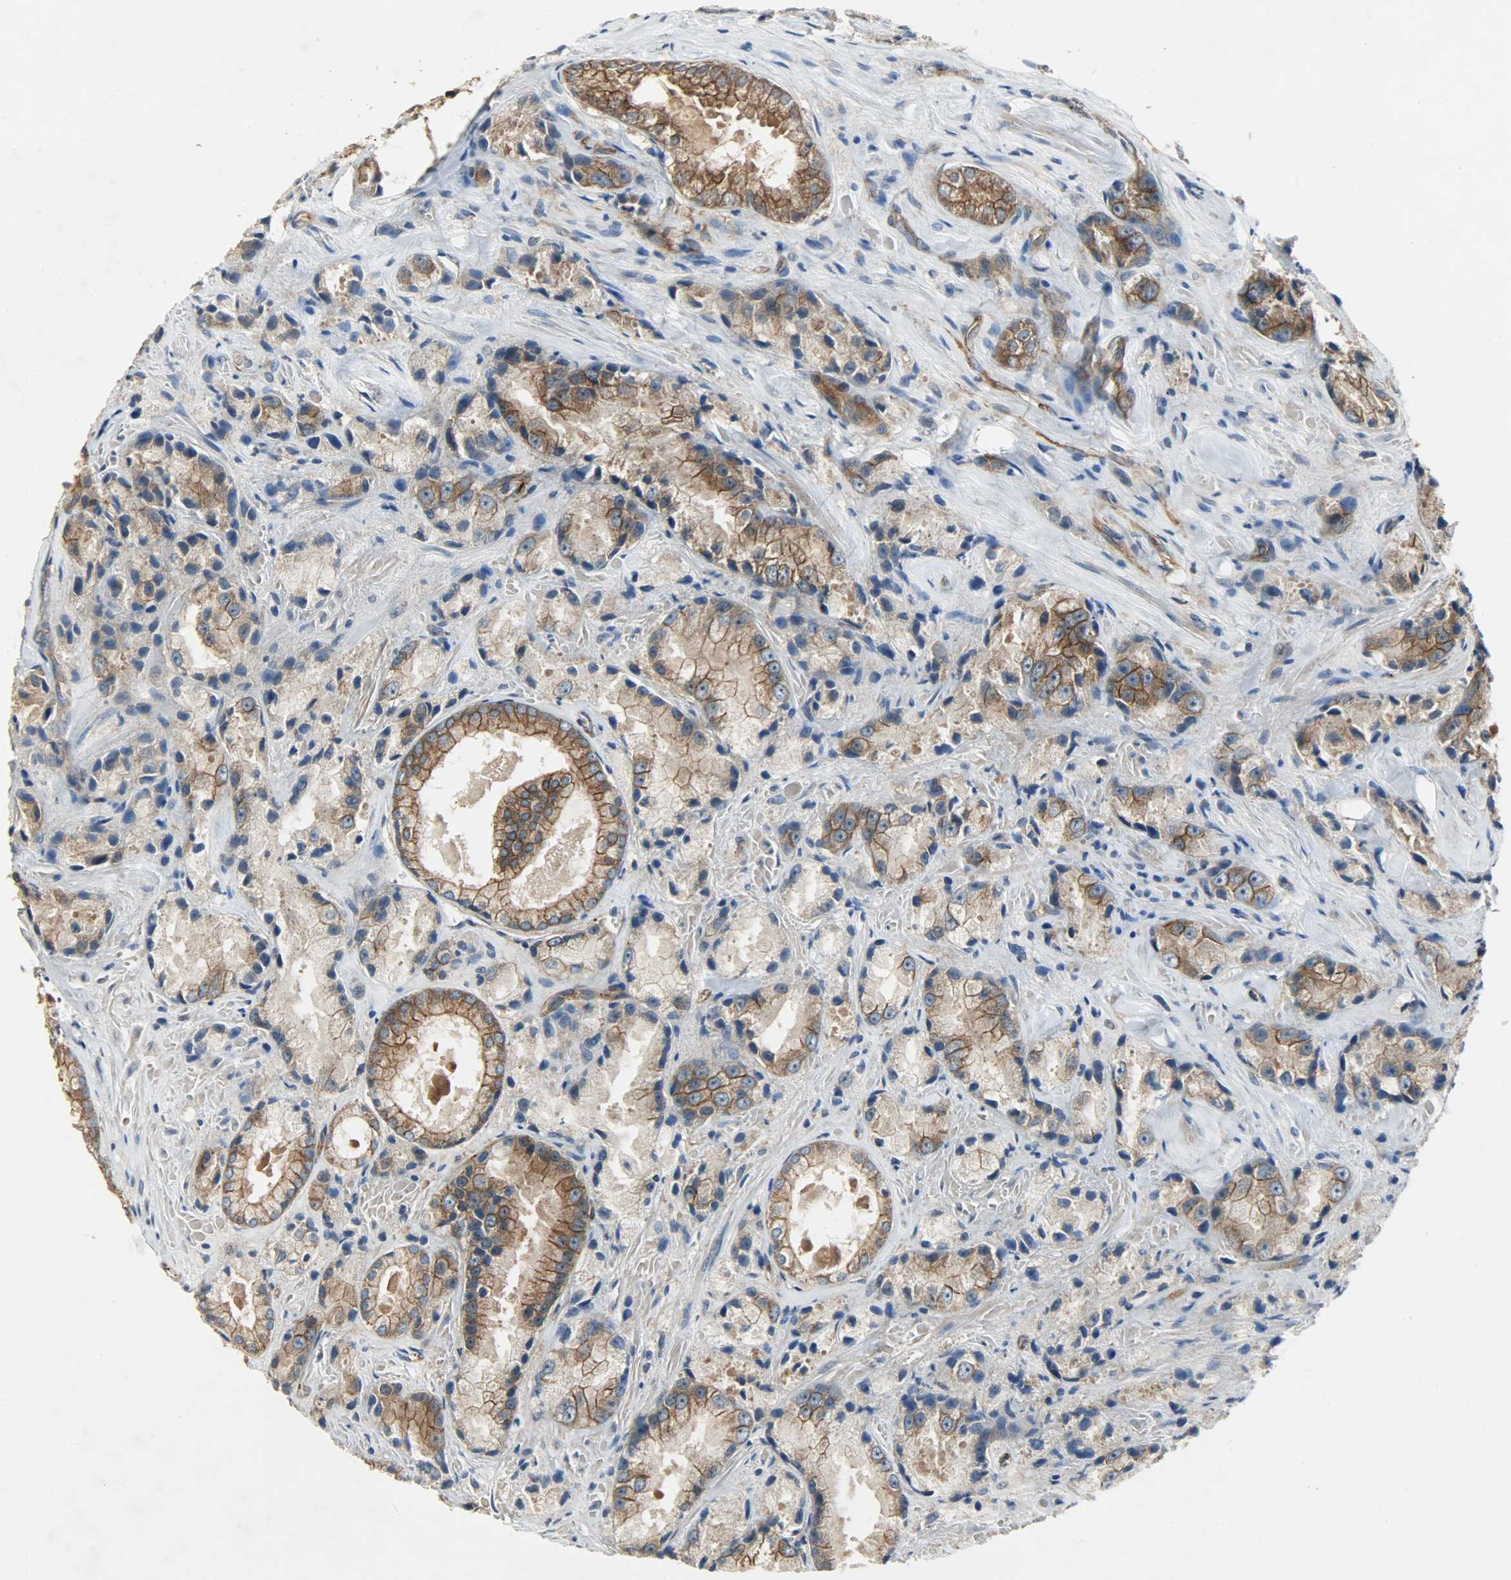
{"staining": {"intensity": "moderate", "quantity": ">75%", "location": "cytoplasmic/membranous"}, "tissue": "prostate cancer", "cell_type": "Tumor cells", "image_type": "cancer", "snomed": [{"axis": "morphology", "description": "Adenocarcinoma, Low grade"}, {"axis": "topography", "description": "Prostate"}], "caption": "A brown stain labels moderate cytoplasmic/membranous staining of a protein in human prostate cancer (low-grade adenocarcinoma) tumor cells.", "gene": "KIAA1217", "patient": {"sex": "male", "age": 64}}